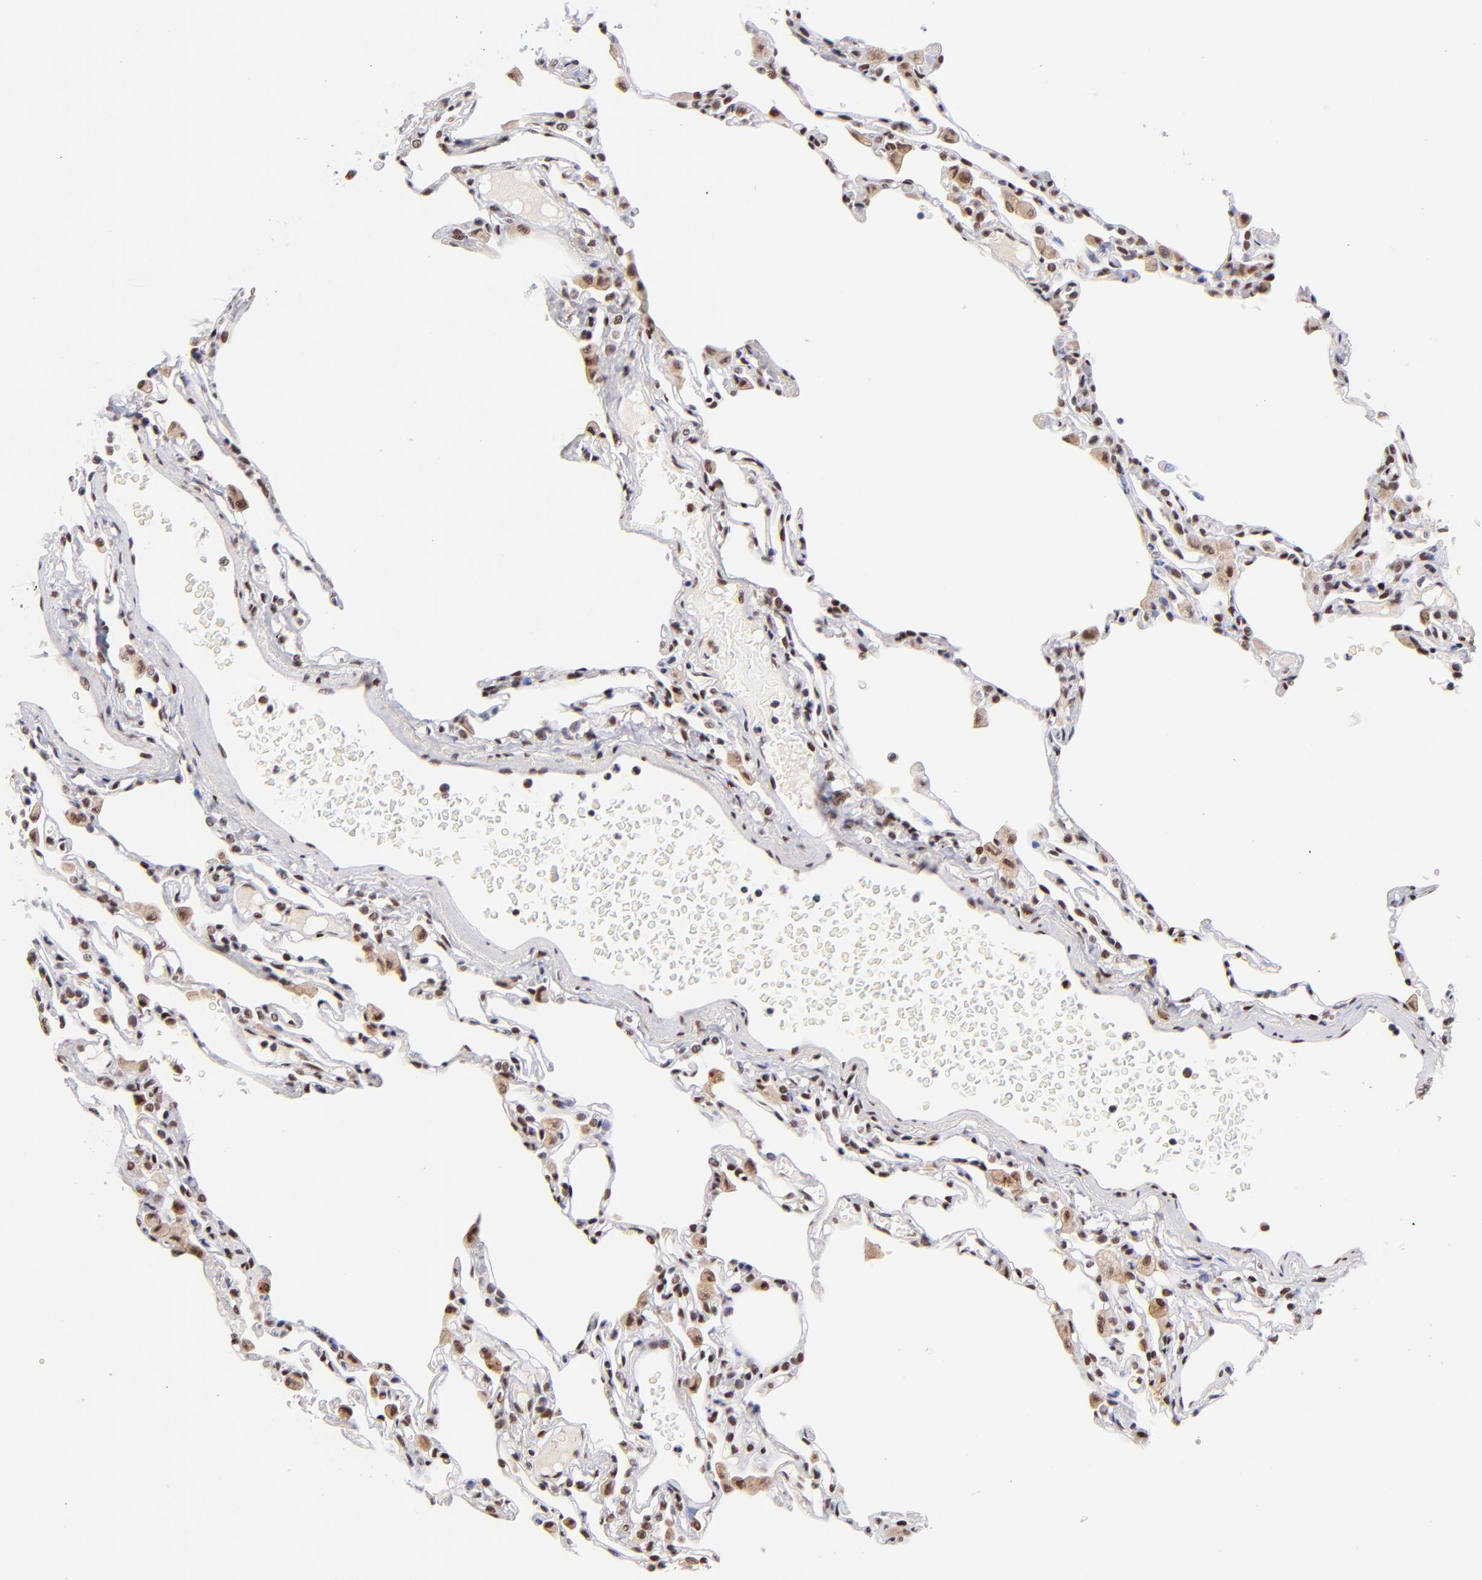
{"staining": {"intensity": "strong", "quantity": ">75%", "location": "nuclear"}, "tissue": "lung", "cell_type": "Alveolar cells", "image_type": "normal", "snomed": [{"axis": "morphology", "description": "Normal tissue, NOS"}, {"axis": "topography", "description": "Lung"}], "caption": "Brown immunohistochemical staining in benign lung demonstrates strong nuclear positivity in approximately >75% of alveolar cells.", "gene": "MIDEAS", "patient": {"sex": "female", "age": 49}}